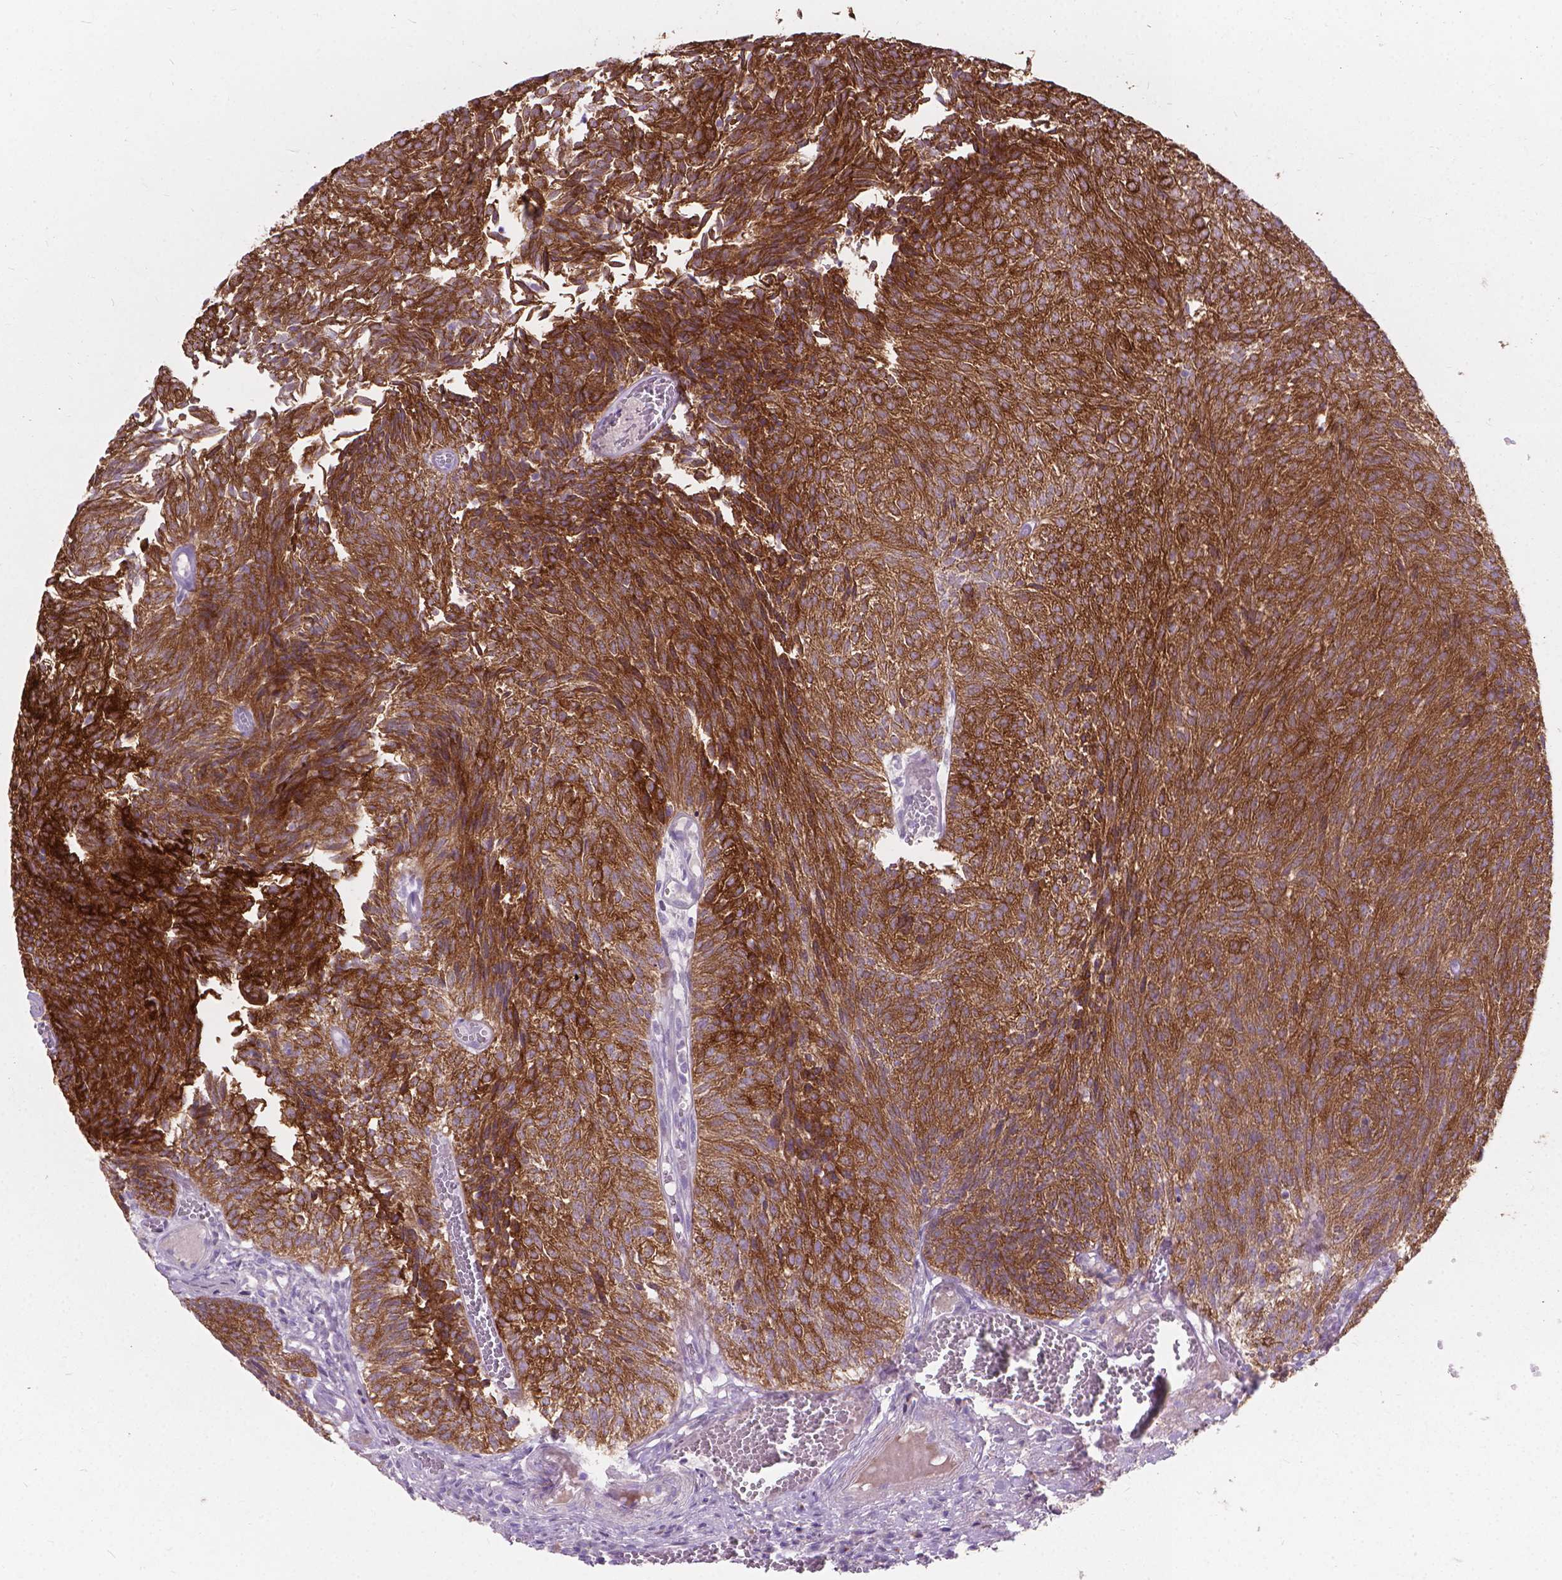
{"staining": {"intensity": "moderate", "quantity": ">75%", "location": "cytoplasmic/membranous"}, "tissue": "urothelial cancer", "cell_type": "Tumor cells", "image_type": "cancer", "snomed": [{"axis": "morphology", "description": "Urothelial carcinoma, Low grade"}, {"axis": "topography", "description": "Urinary bladder"}], "caption": "Urothelial carcinoma (low-grade) stained with a brown dye reveals moderate cytoplasmic/membranous positive staining in about >75% of tumor cells.", "gene": "MYH14", "patient": {"sex": "male", "age": 77}}